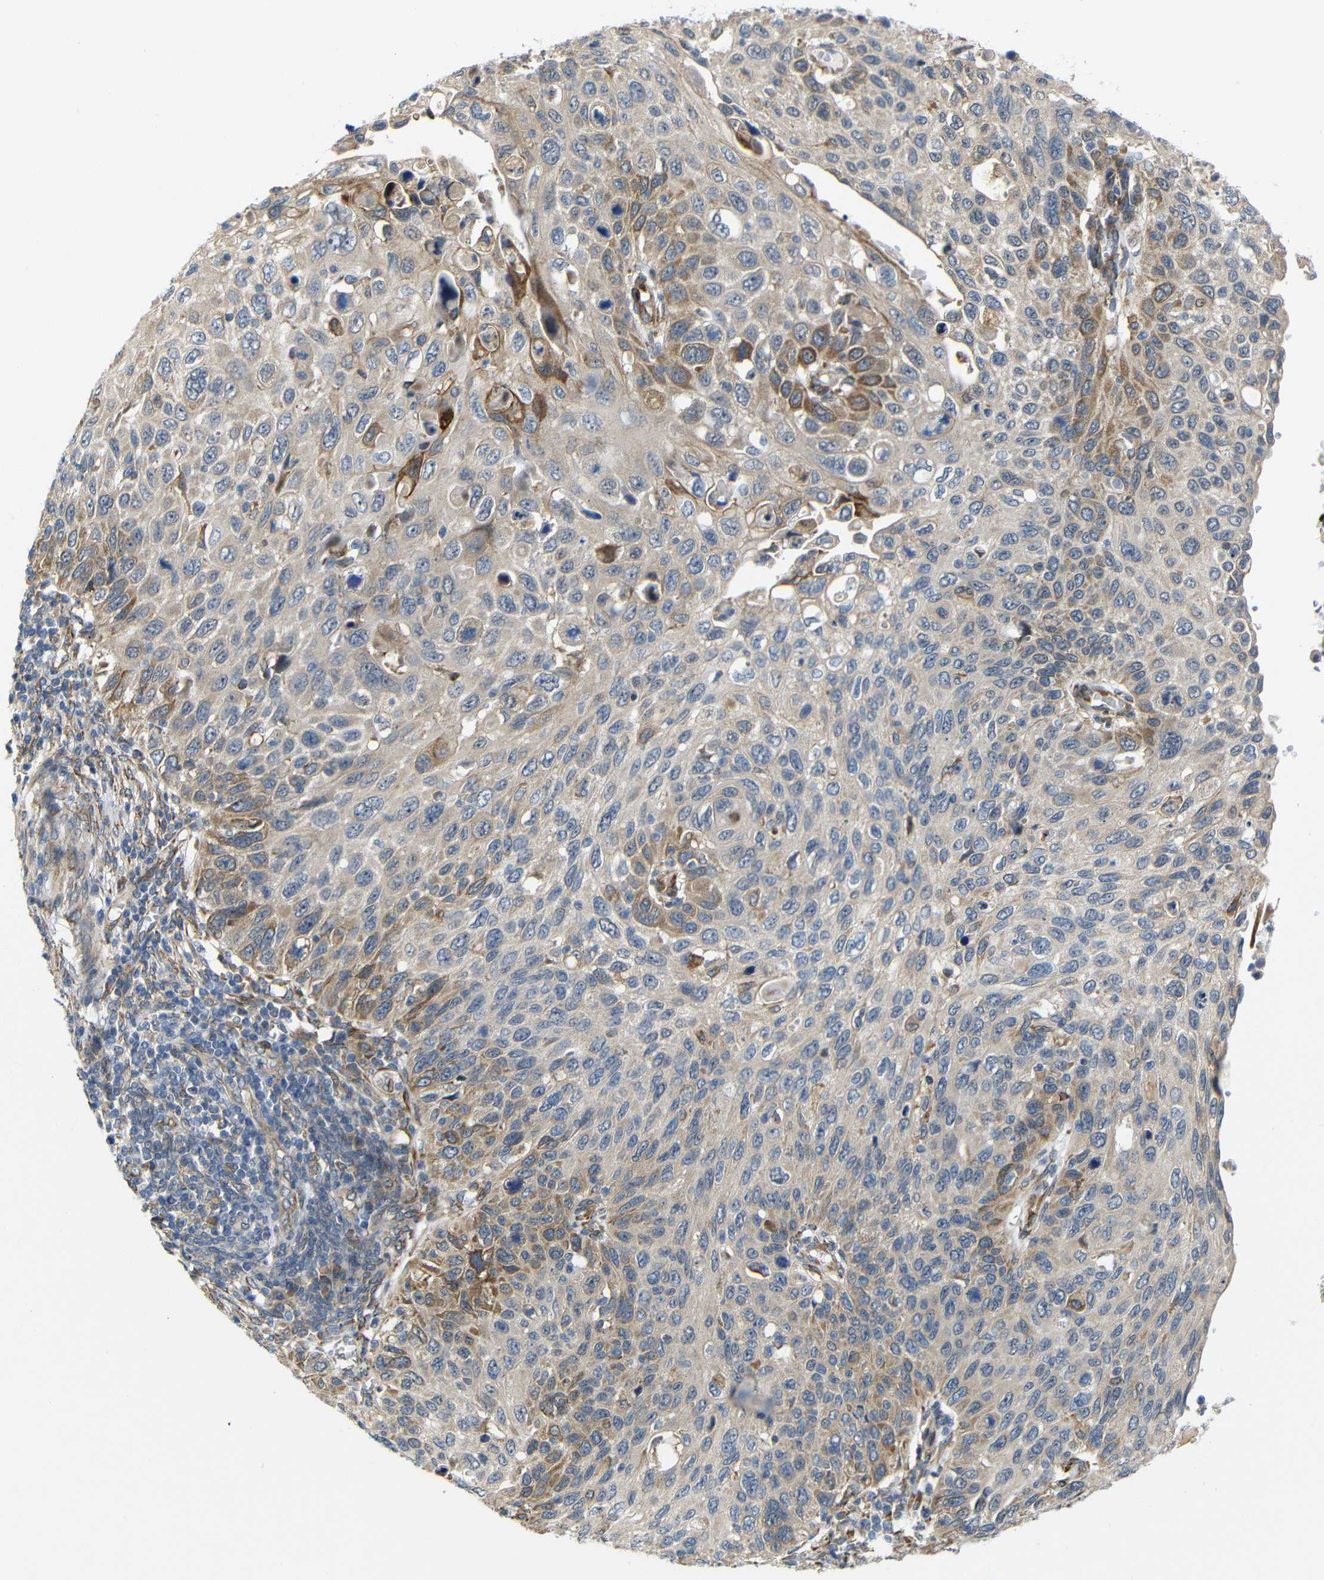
{"staining": {"intensity": "moderate", "quantity": "25%-75%", "location": "cytoplasmic/membranous"}, "tissue": "cervical cancer", "cell_type": "Tumor cells", "image_type": "cancer", "snomed": [{"axis": "morphology", "description": "Squamous cell carcinoma, NOS"}, {"axis": "topography", "description": "Cervix"}], "caption": "A photomicrograph of human cervical cancer (squamous cell carcinoma) stained for a protein demonstrates moderate cytoplasmic/membranous brown staining in tumor cells. The protein of interest is shown in brown color, while the nuclei are stained blue.", "gene": "P3H2", "patient": {"sex": "female", "age": 70}}